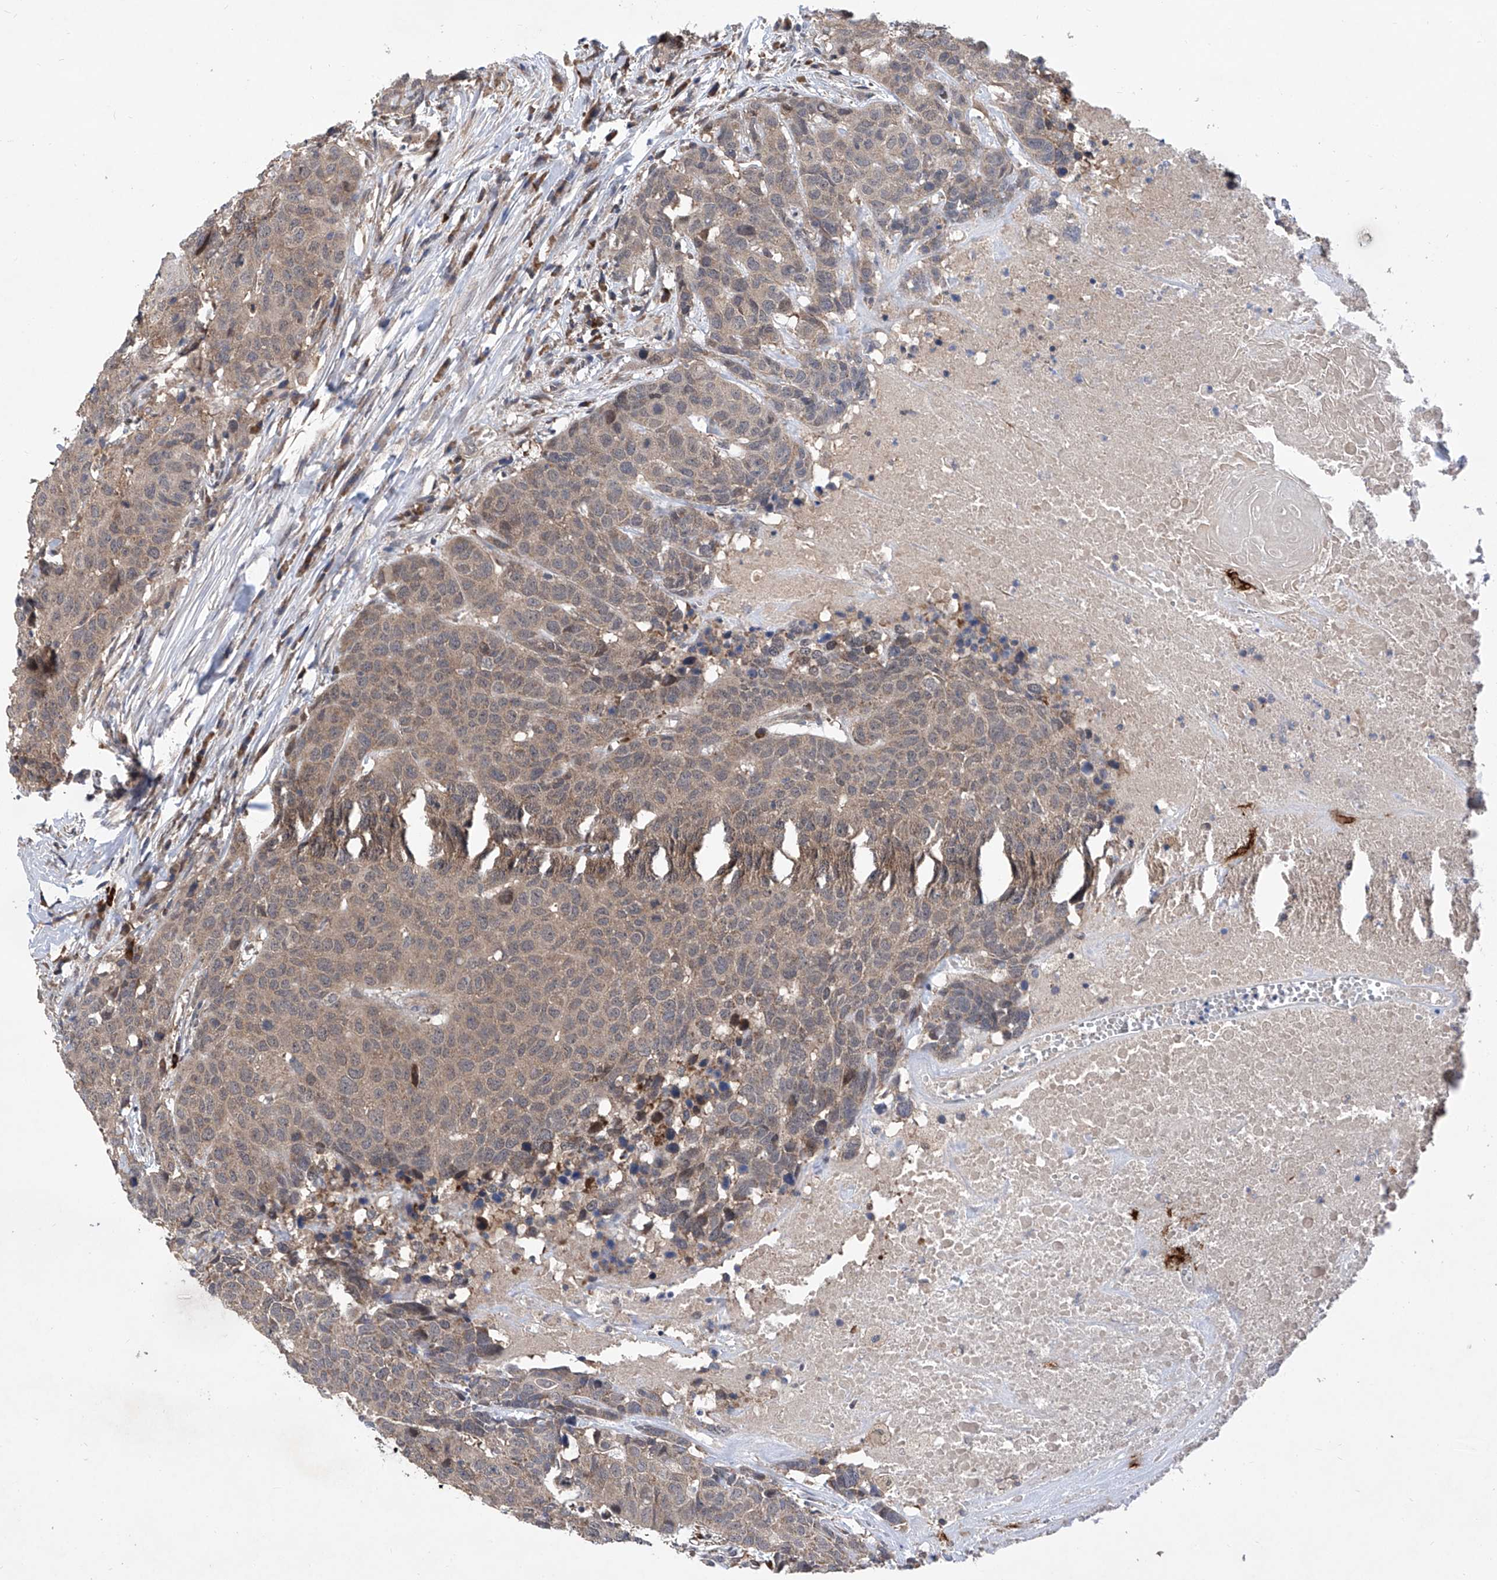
{"staining": {"intensity": "weak", "quantity": "25%-75%", "location": "cytoplasmic/membranous"}, "tissue": "head and neck cancer", "cell_type": "Tumor cells", "image_type": "cancer", "snomed": [{"axis": "morphology", "description": "Squamous cell carcinoma, NOS"}, {"axis": "topography", "description": "Head-Neck"}], "caption": "This image demonstrates immunohistochemistry (IHC) staining of human head and neck cancer (squamous cell carcinoma), with low weak cytoplasmic/membranous staining in approximately 25%-75% of tumor cells.", "gene": "USP45", "patient": {"sex": "male", "age": 66}}